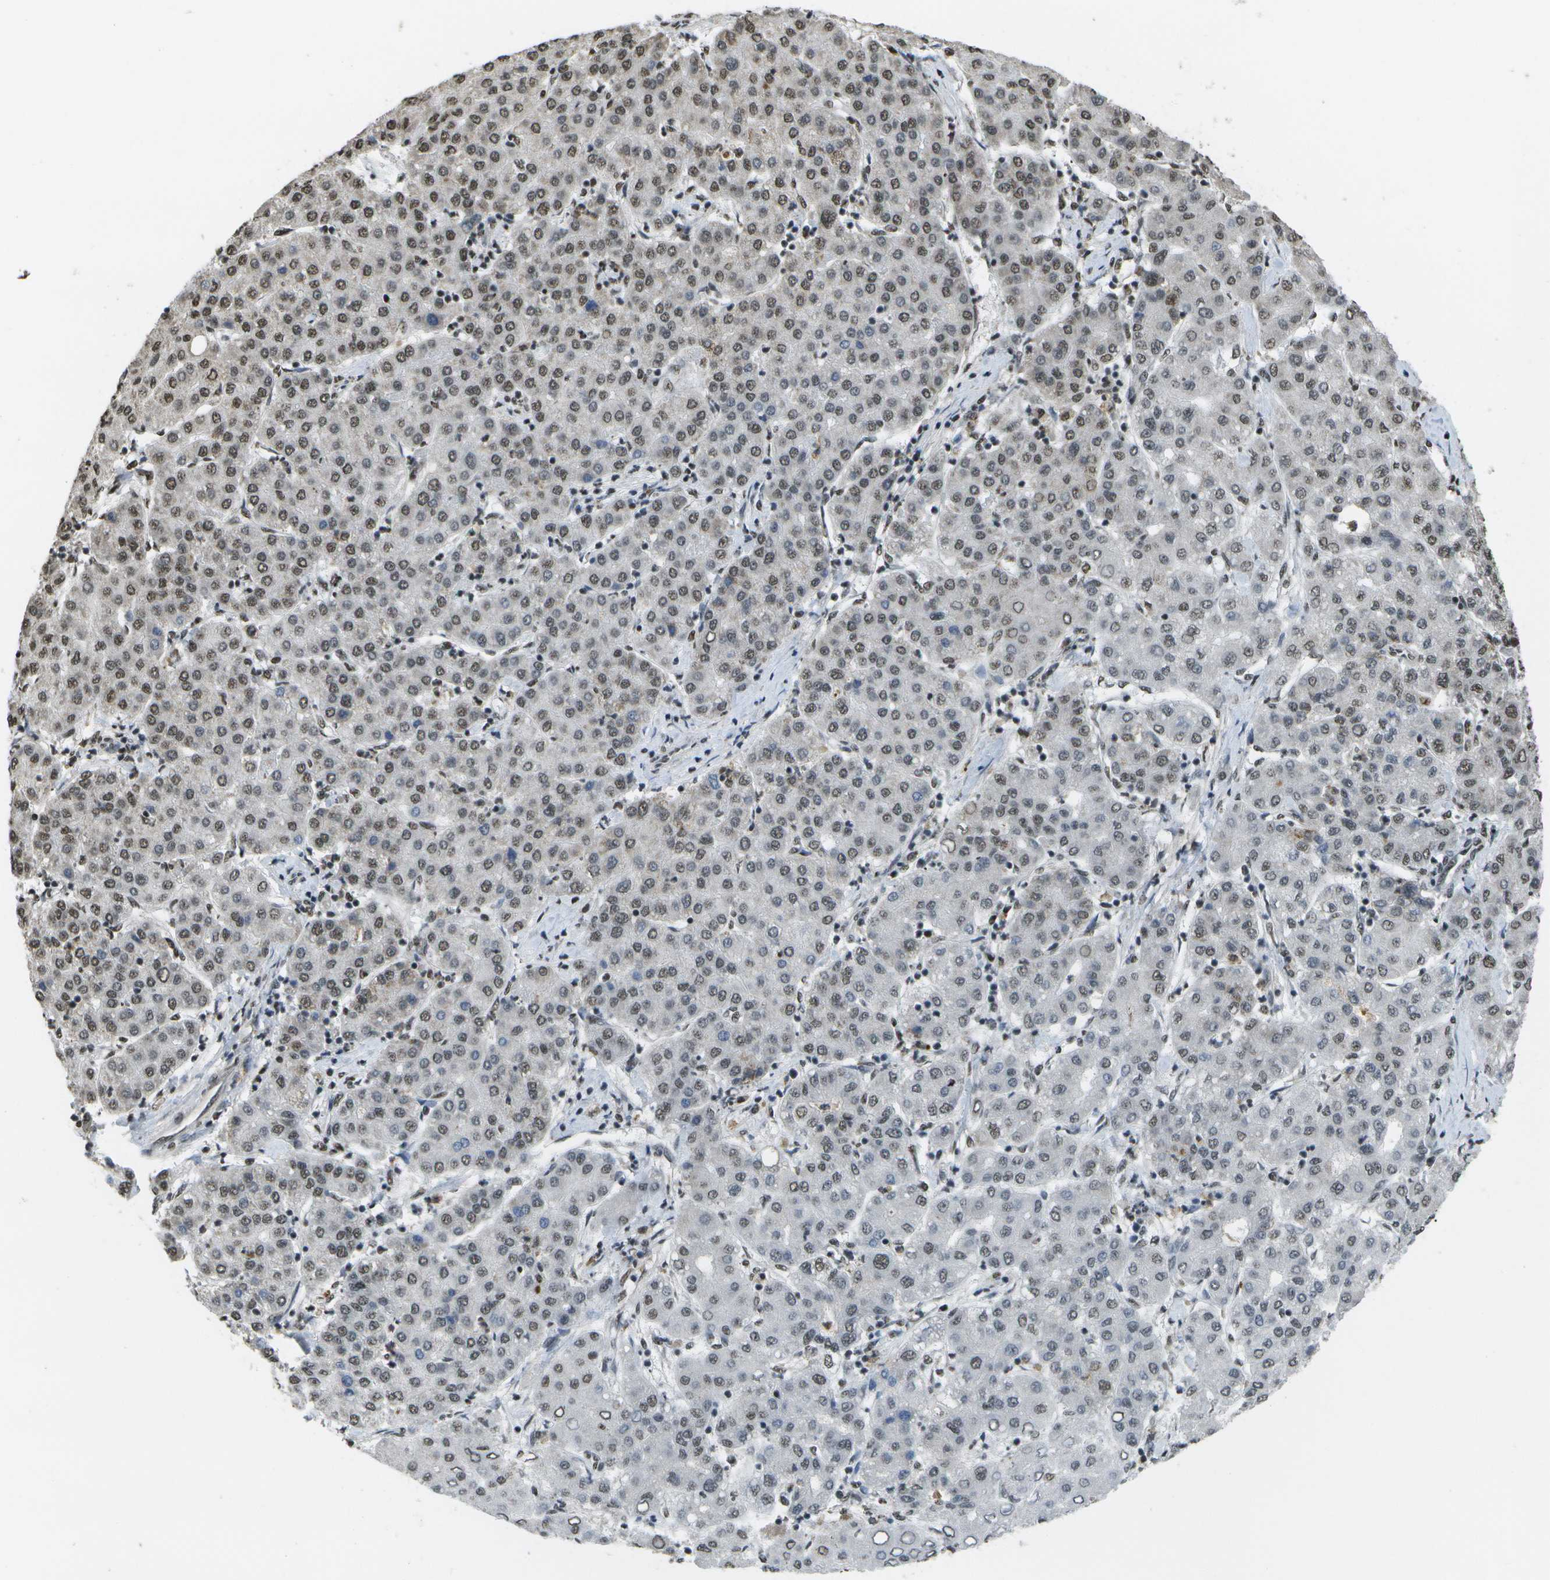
{"staining": {"intensity": "weak", "quantity": "25%-75%", "location": "nuclear"}, "tissue": "liver cancer", "cell_type": "Tumor cells", "image_type": "cancer", "snomed": [{"axis": "morphology", "description": "Carcinoma, Hepatocellular, NOS"}, {"axis": "topography", "description": "Liver"}], "caption": "An image of human liver hepatocellular carcinoma stained for a protein exhibits weak nuclear brown staining in tumor cells.", "gene": "SPEN", "patient": {"sex": "male", "age": 65}}